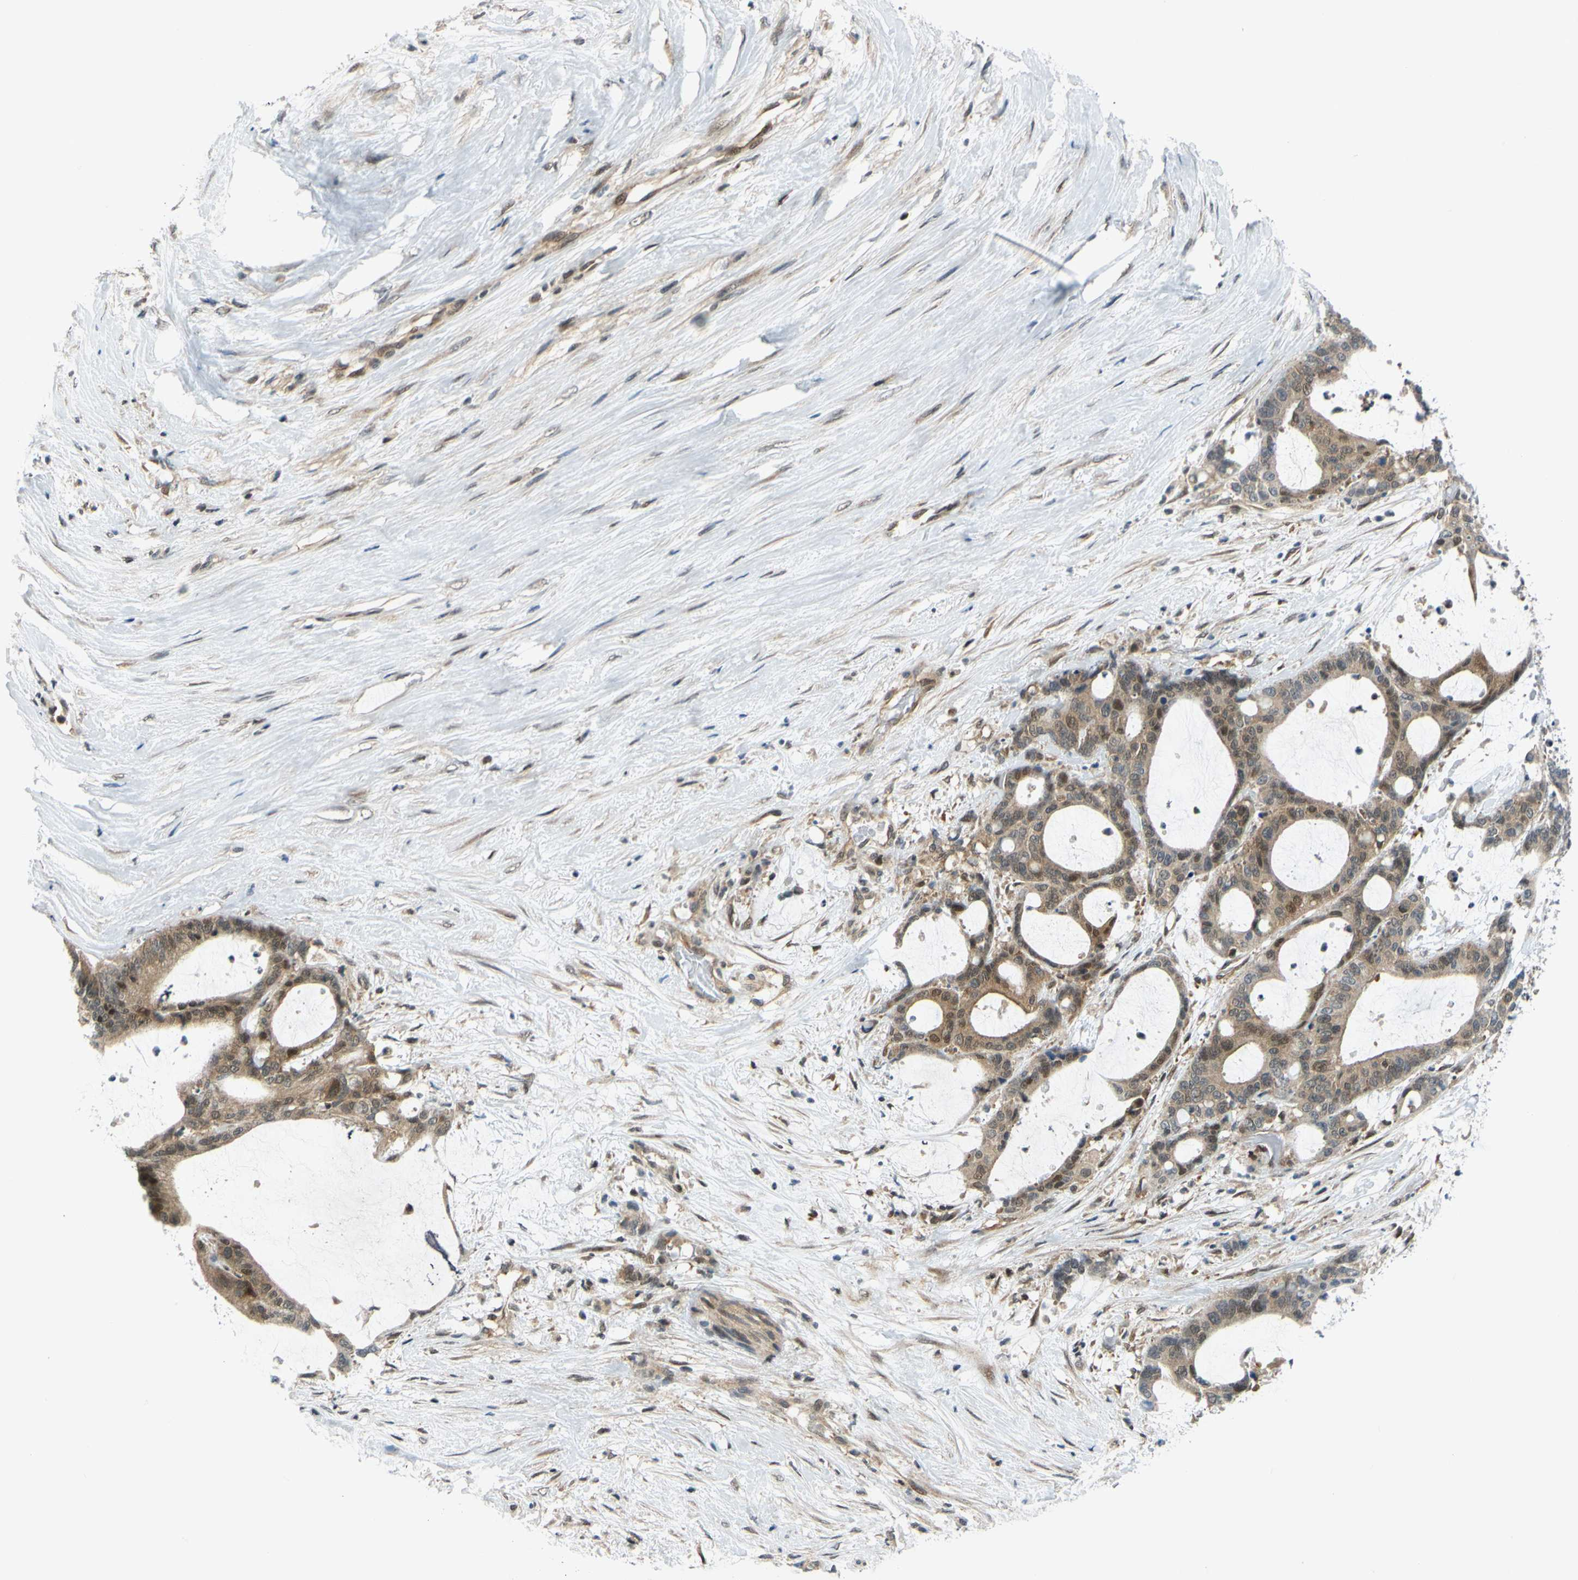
{"staining": {"intensity": "moderate", "quantity": ">75%", "location": "cytoplasmic/membranous,nuclear"}, "tissue": "liver cancer", "cell_type": "Tumor cells", "image_type": "cancer", "snomed": [{"axis": "morphology", "description": "Cholangiocarcinoma"}, {"axis": "topography", "description": "Liver"}], "caption": "Brown immunohistochemical staining in human liver cancer (cholangiocarcinoma) displays moderate cytoplasmic/membranous and nuclear positivity in approximately >75% of tumor cells. The protein is stained brown, and the nuclei are stained in blue (DAB IHC with brightfield microscopy, high magnification).", "gene": "MAPK9", "patient": {"sex": "female", "age": 73}}